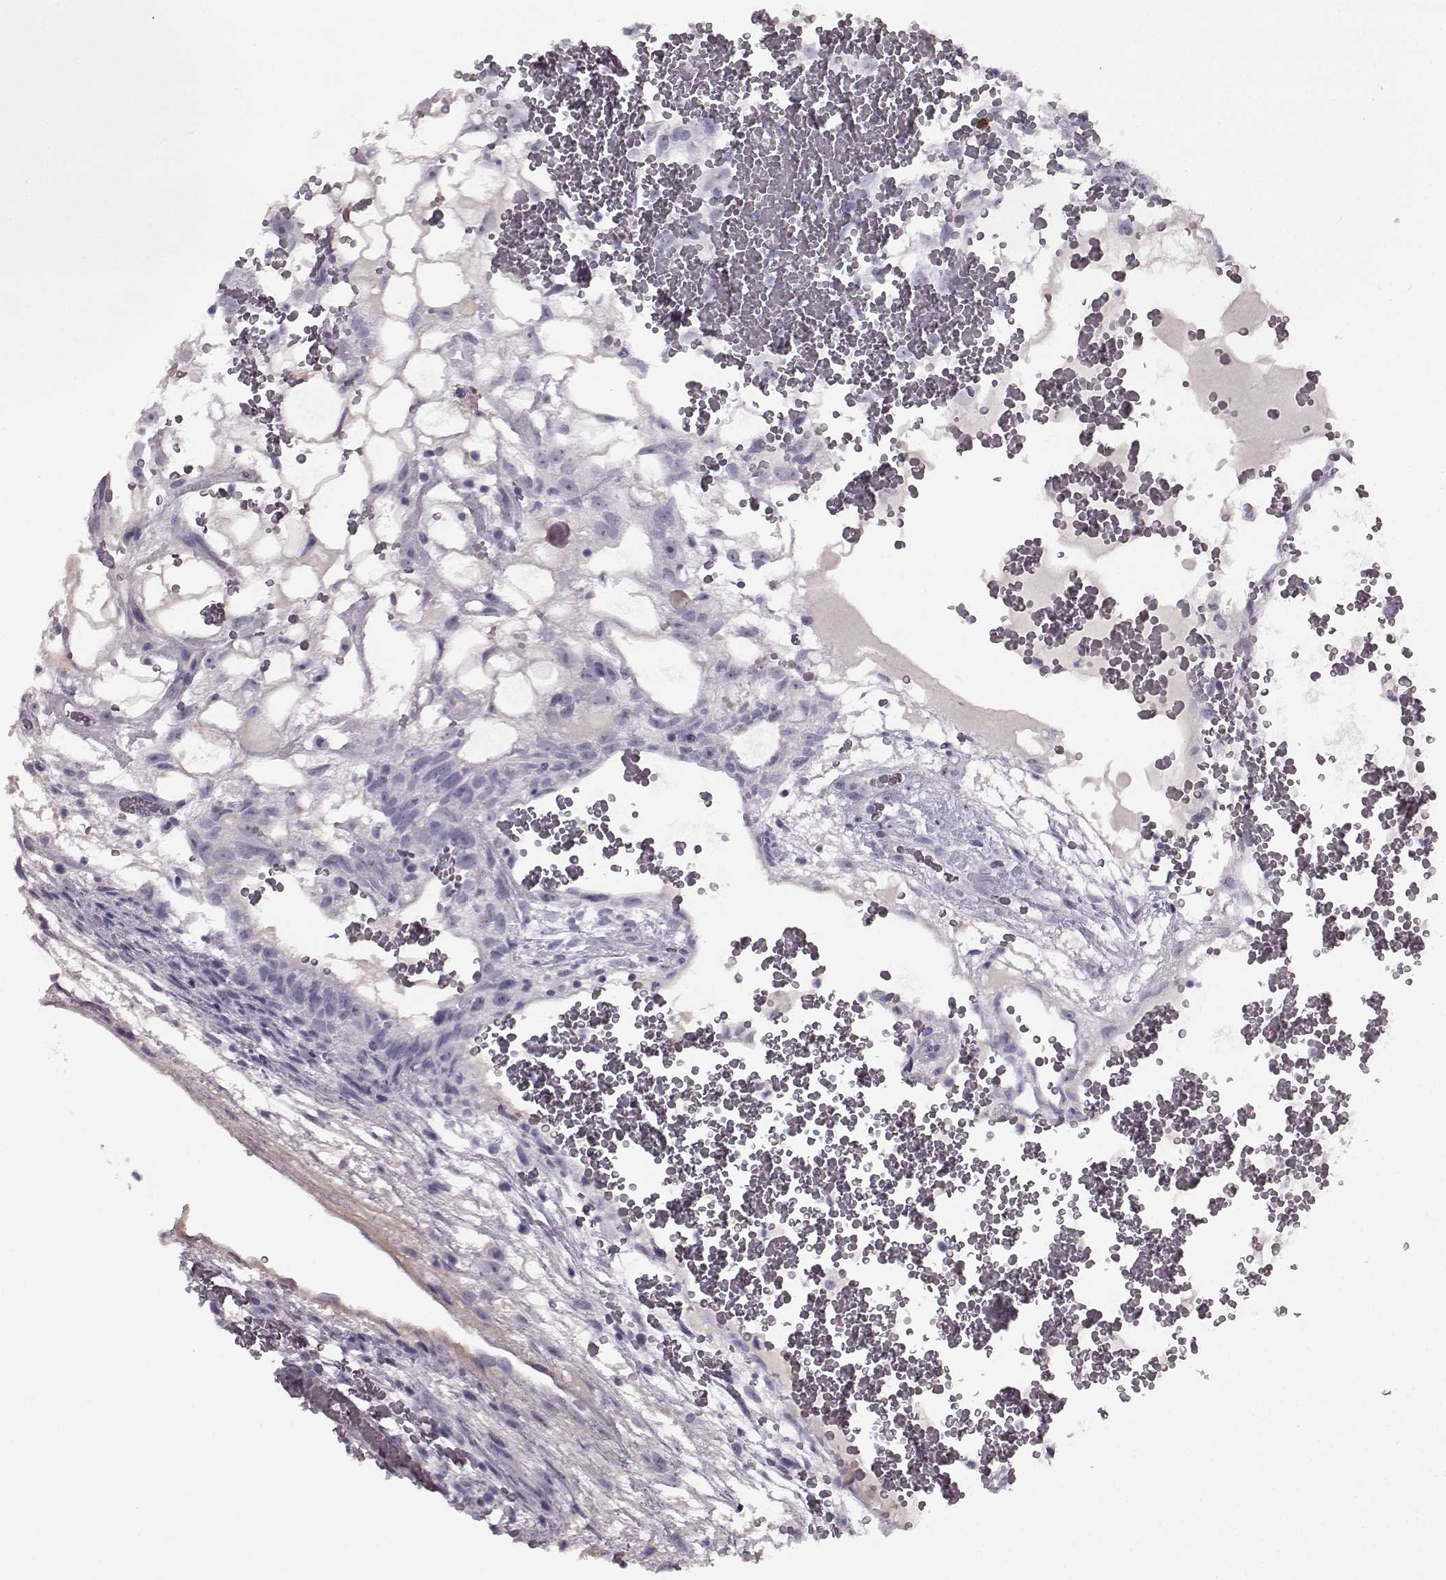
{"staining": {"intensity": "negative", "quantity": "none", "location": "none"}, "tissue": "testis cancer", "cell_type": "Tumor cells", "image_type": "cancer", "snomed": [{"axis": "morphology", "description": "Normal tissue, NOS"}, {"axis": "morphology", "description": "Carcinoma, Embryonal, NOS"}, {"axis": "topography", "description": "Testis"}], "caption": "Histopathology image shows no protein expression in tumor cells of testis cancer (embryonal carcinoma) tissue.", "gene": "PRPH2", "patient": {"sex": "male", "age": 32}}